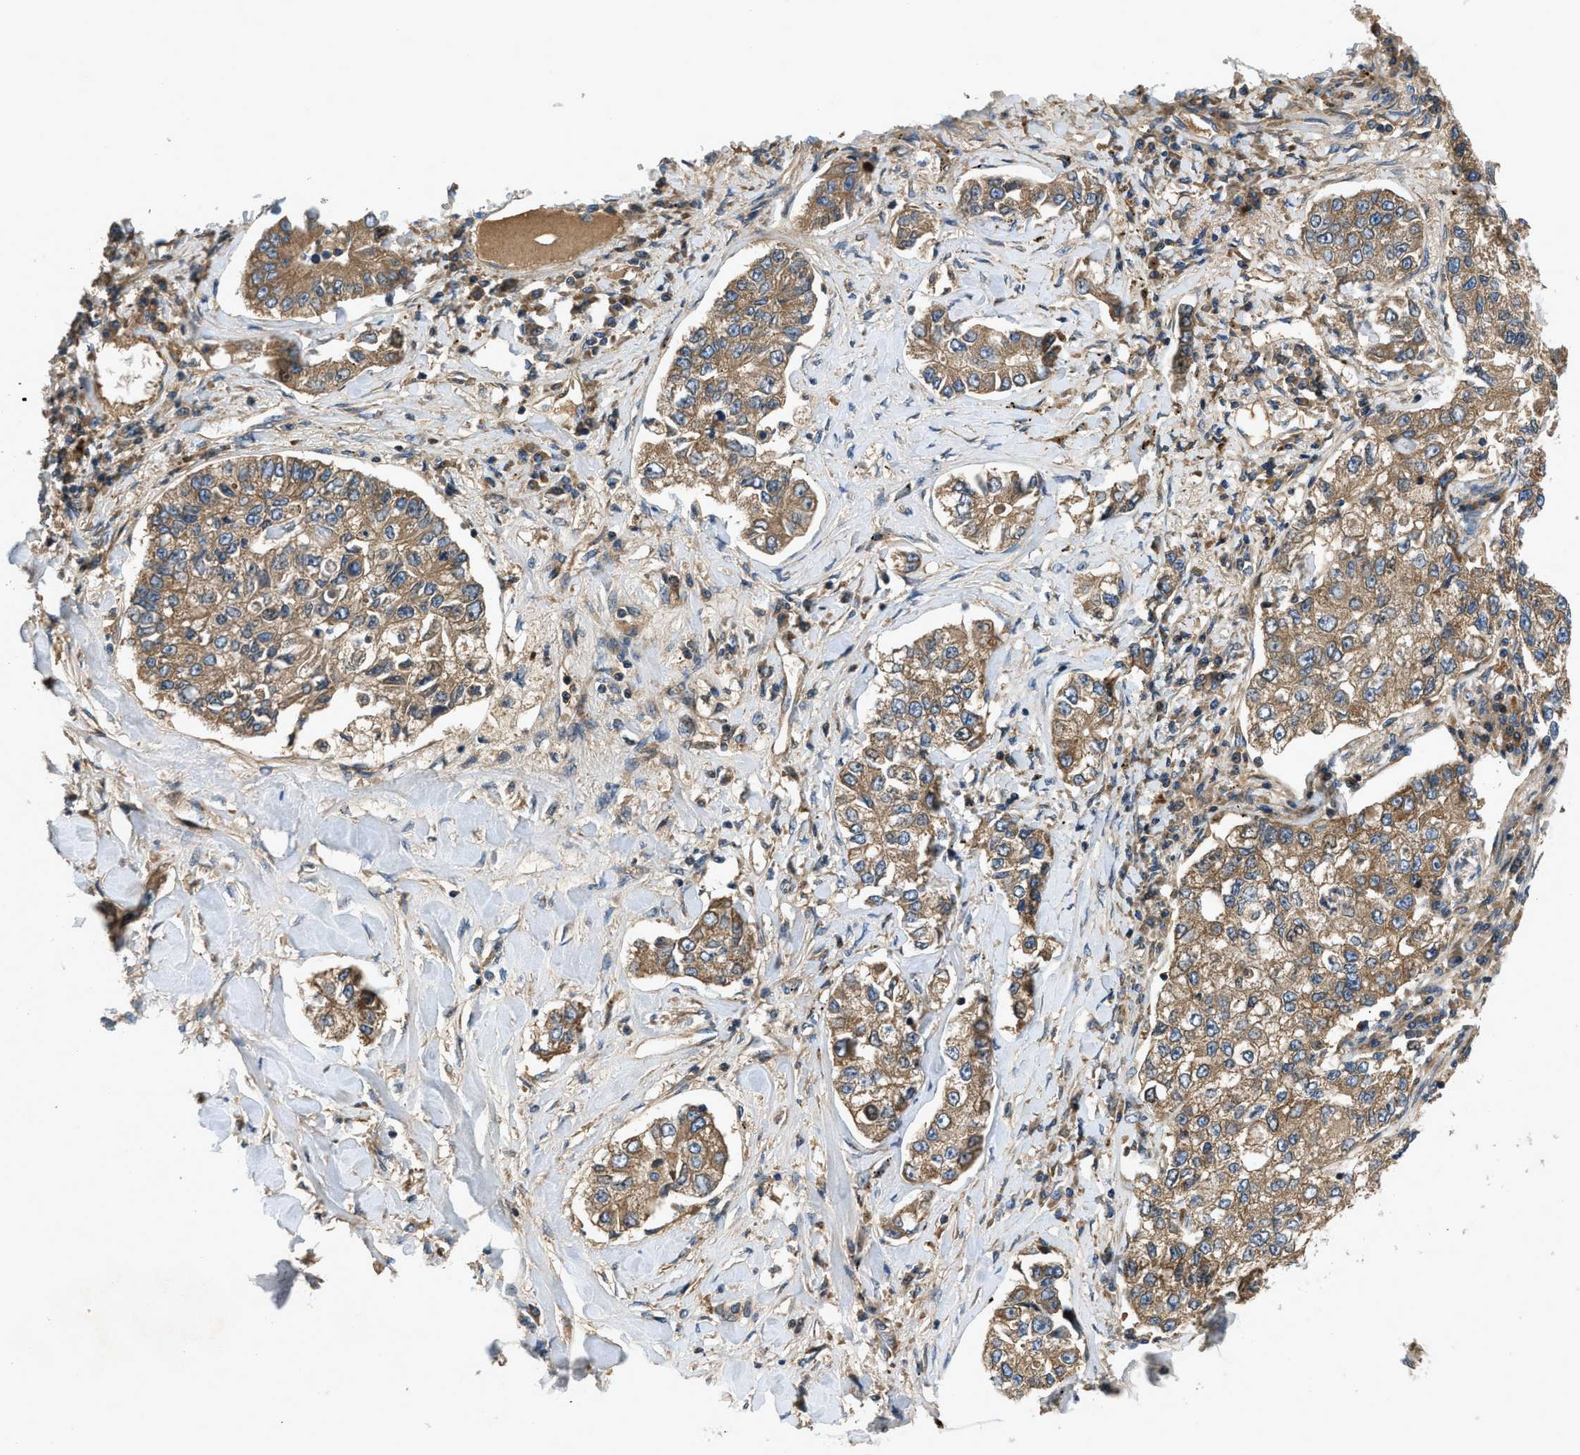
{"staining": {"intensity": "moderate", "quantity": ">75%", "location": "cytoplasmic/membranous"}, "tissue": "lung cancer", "cell_type": "Tumor cells", "image_type": "cancer", "snomed": [{"axis": "morphology", "description": "Adenocarcinoma, NOS"}, {"axis": "topography", "description": "Lung"}], "caption": "Immunohistochemistry (IHC) photomicrograph of neoplastic tissue: human adenocarcinoma (lung) stained using immunohistochemistry displays medium levels of moderate protein expression localized specifically in the cytoplasmic/membranous of tumor cells, appearing as a cytoplasmic/membranous brown color.", "gene": "CNNM3", "patient": {"sex": "male", "age": 49}}